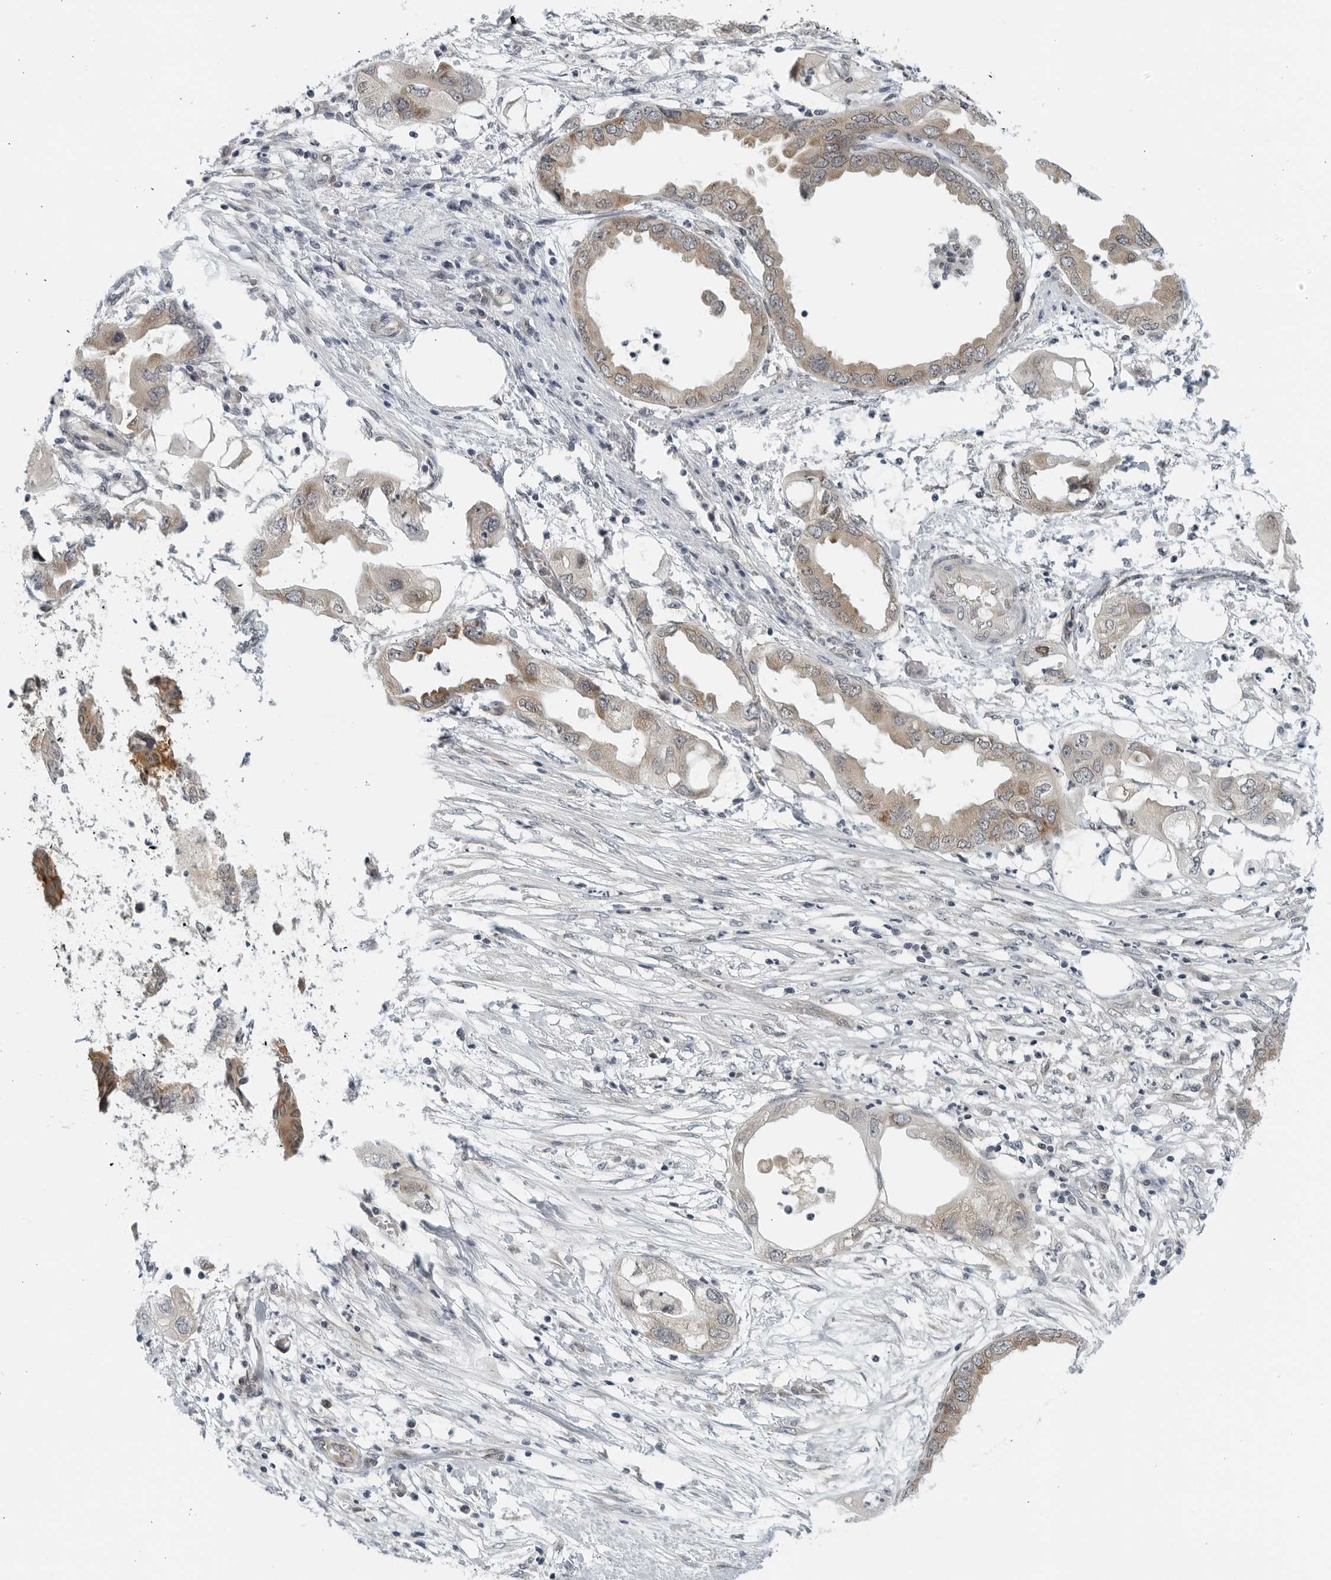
{"staining": {"intensity": "weak", "quantity": "25%-75%", "location": "cytoplasmic/membranous"}, "tissue": "endometrial cancer", "cell_type": "Tumor cells", "image_type": "cancer", "snomed": [{"axis": "morphology", "description": "Adenocarcinoma, NOS"}, {"axis": "morphology", "description": "Adenocarcinoma, metastatic, NOS"}, {"axis": "topography", "description": "Adipose tissue"}, {"axis": "topography", "description": "Endometrium"}], "caption": "Endometrial cancer stained with immunohistochemistry (IHC) reveals weak cytoplasmic/membranous staining in about 25%-75% of tumor cells. The protein is shown in brown color, while the nuclei are stained blue.", "gene": "RC3H1", "patient": {"sex": "female", "age": 67}}